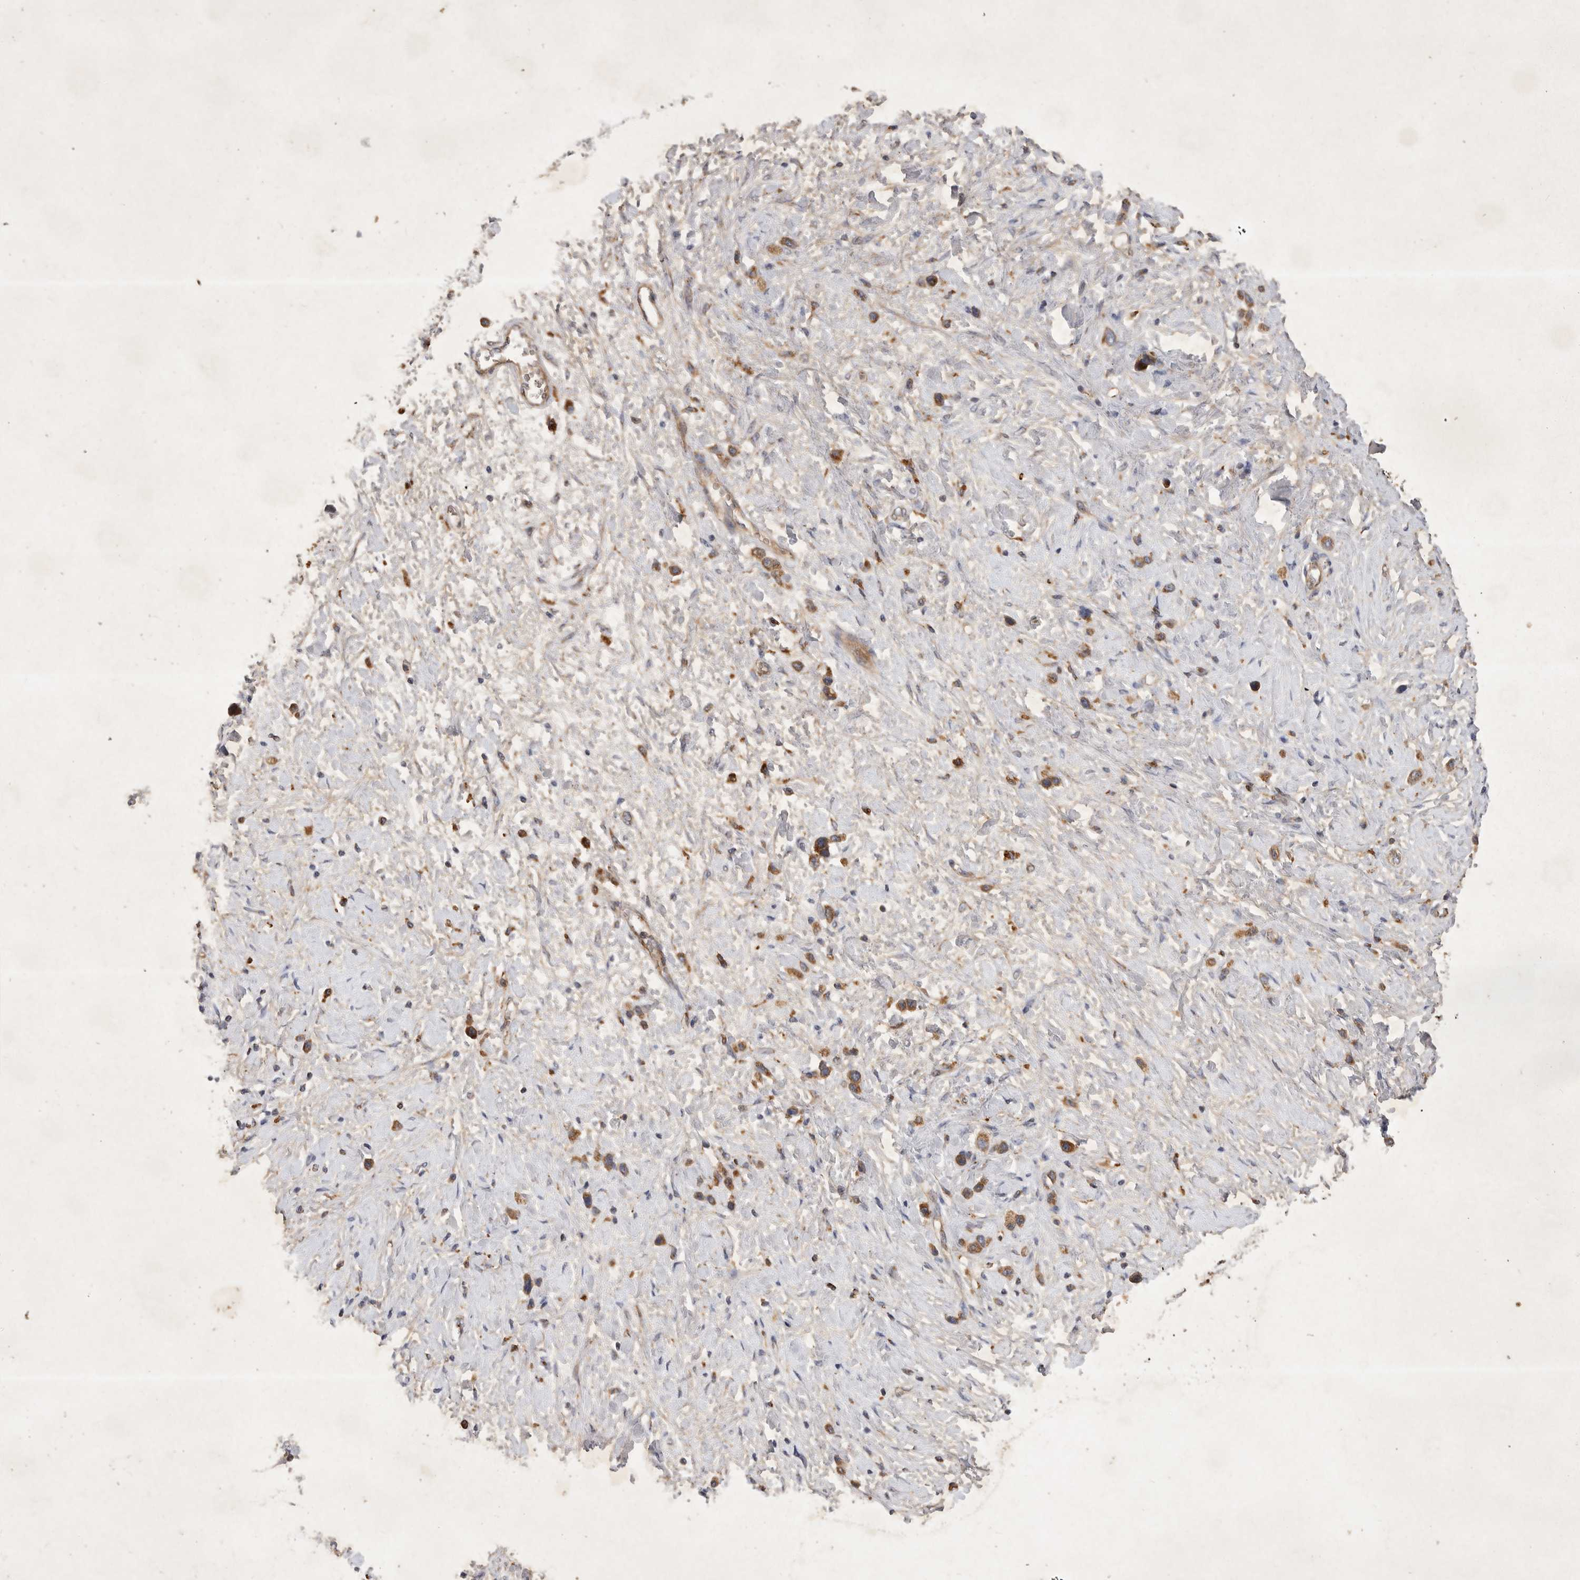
{"staining": {"intensity": "moderate", "quantity": ">75%", "location": "cytoplasmic/membranous"}, "tissue": "stomach cancer", "cell_type": "Tumor cells", "image_type": "cancer", "snomed": [{"axis": "morphology", "description": "Adenocarcinoma, NOS"}, {"axis": "topography", "description": "Stomach"}], "caption": "Approximately >75% of tumor cells in human adenocarcinoma (stomach) demonstrate moderate cytoplasmic/membranous protein positivity as visualized by brown immunohistochemical staining.", "gene": "MRPL41", "patient": {"sex": "female", "age": 65}}